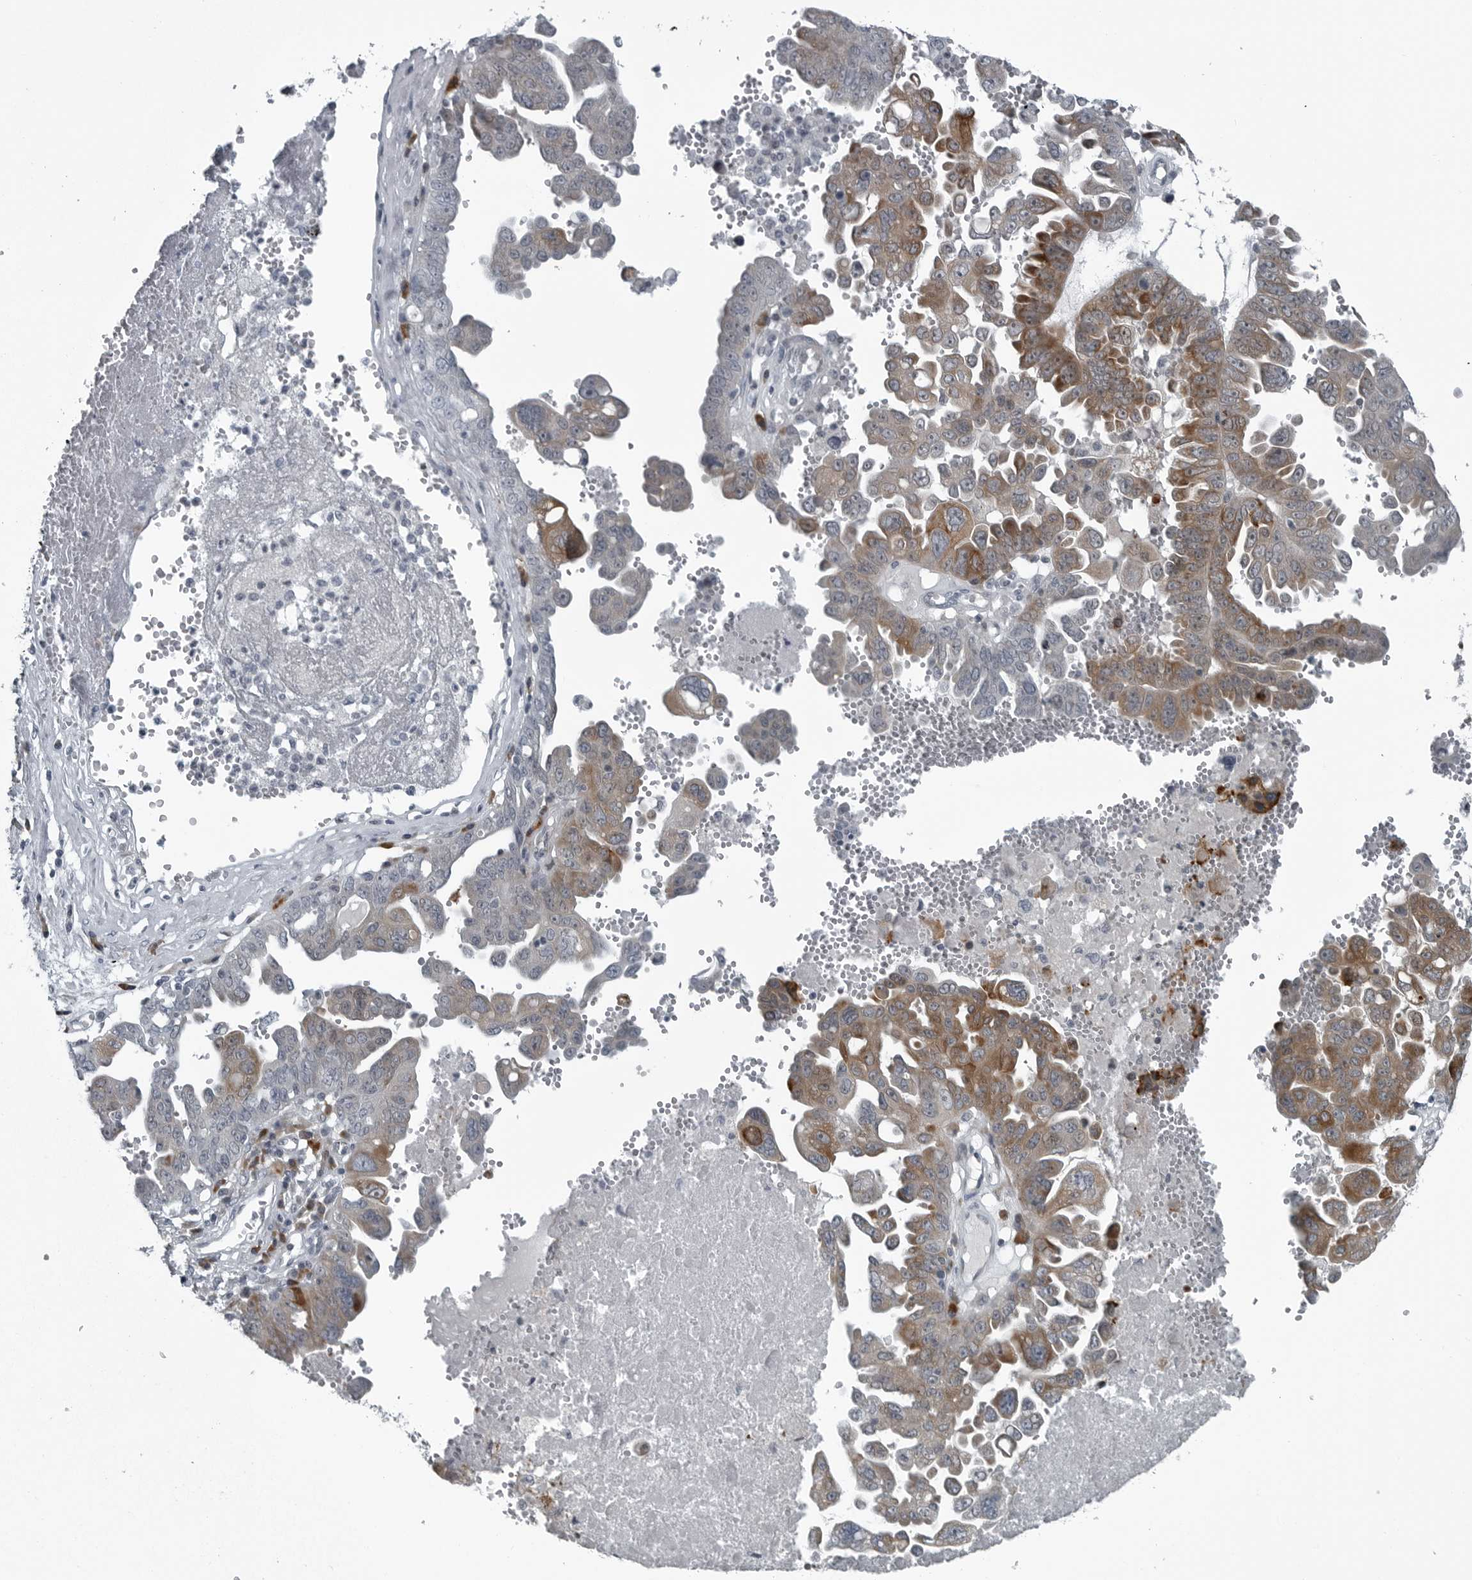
{"staining": {"intensity": "moderate", "quantity": "25%-75%", "location": "cytoplasmic/membranous"}, "tissue": "ovarian cancer", "cell_type": "Tumor cells", "image_type": "cancer", "snomed": [{"axis": "morphology", "description": "Carcinoma, endometroid"}, {"axis": "topography", "description": "Ovary"}], "caption": "Brown immunohistochemical staining in ovarian endometroid carcinoma shows moderate cytoplasmic/membranous staining in approximately 25%-75% of tumor cells.", "gene": "DNAAF11", "patient": {"sex": "female", "age": 62}}